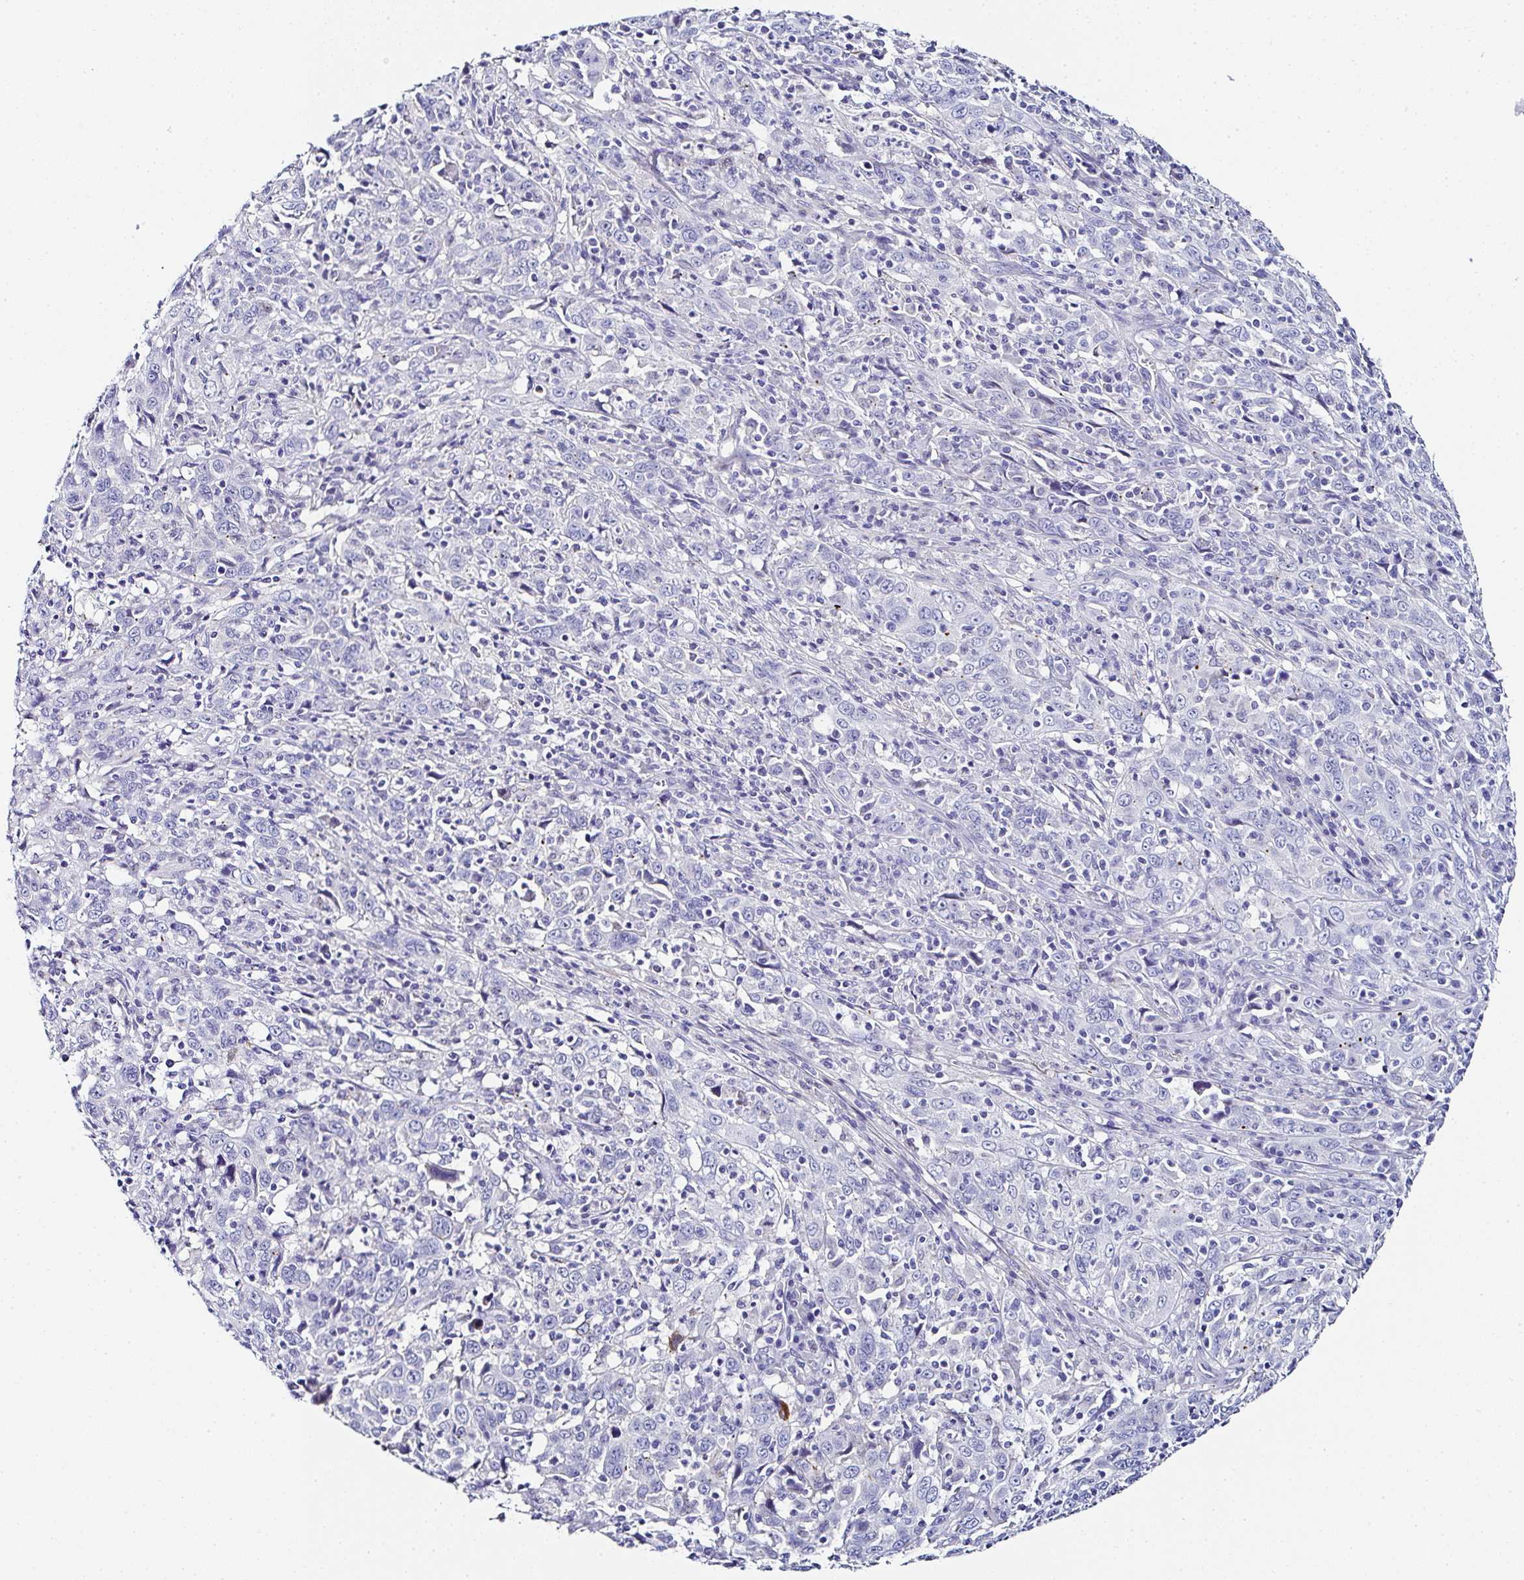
{"staining": {"intensity": "negative", "quantity": "none", "location": "none"}, "tissue": "cervical cancer", "cell_type": "Tumor cells", "image_type": "cancer", "snomed": [{"axis": "morphology", "description": "Squamous cell carcinoma, NOS"}, {"axis": "topography", "description": "Cervix"}], "caption": "Human cervical cancer (squamous cell carcinoma) stained for a protein using immunohistochemistry displays no positivity in tumor cells.", "gene": "PPFIA4", "patient": {"sex": "female", "age": 46}}